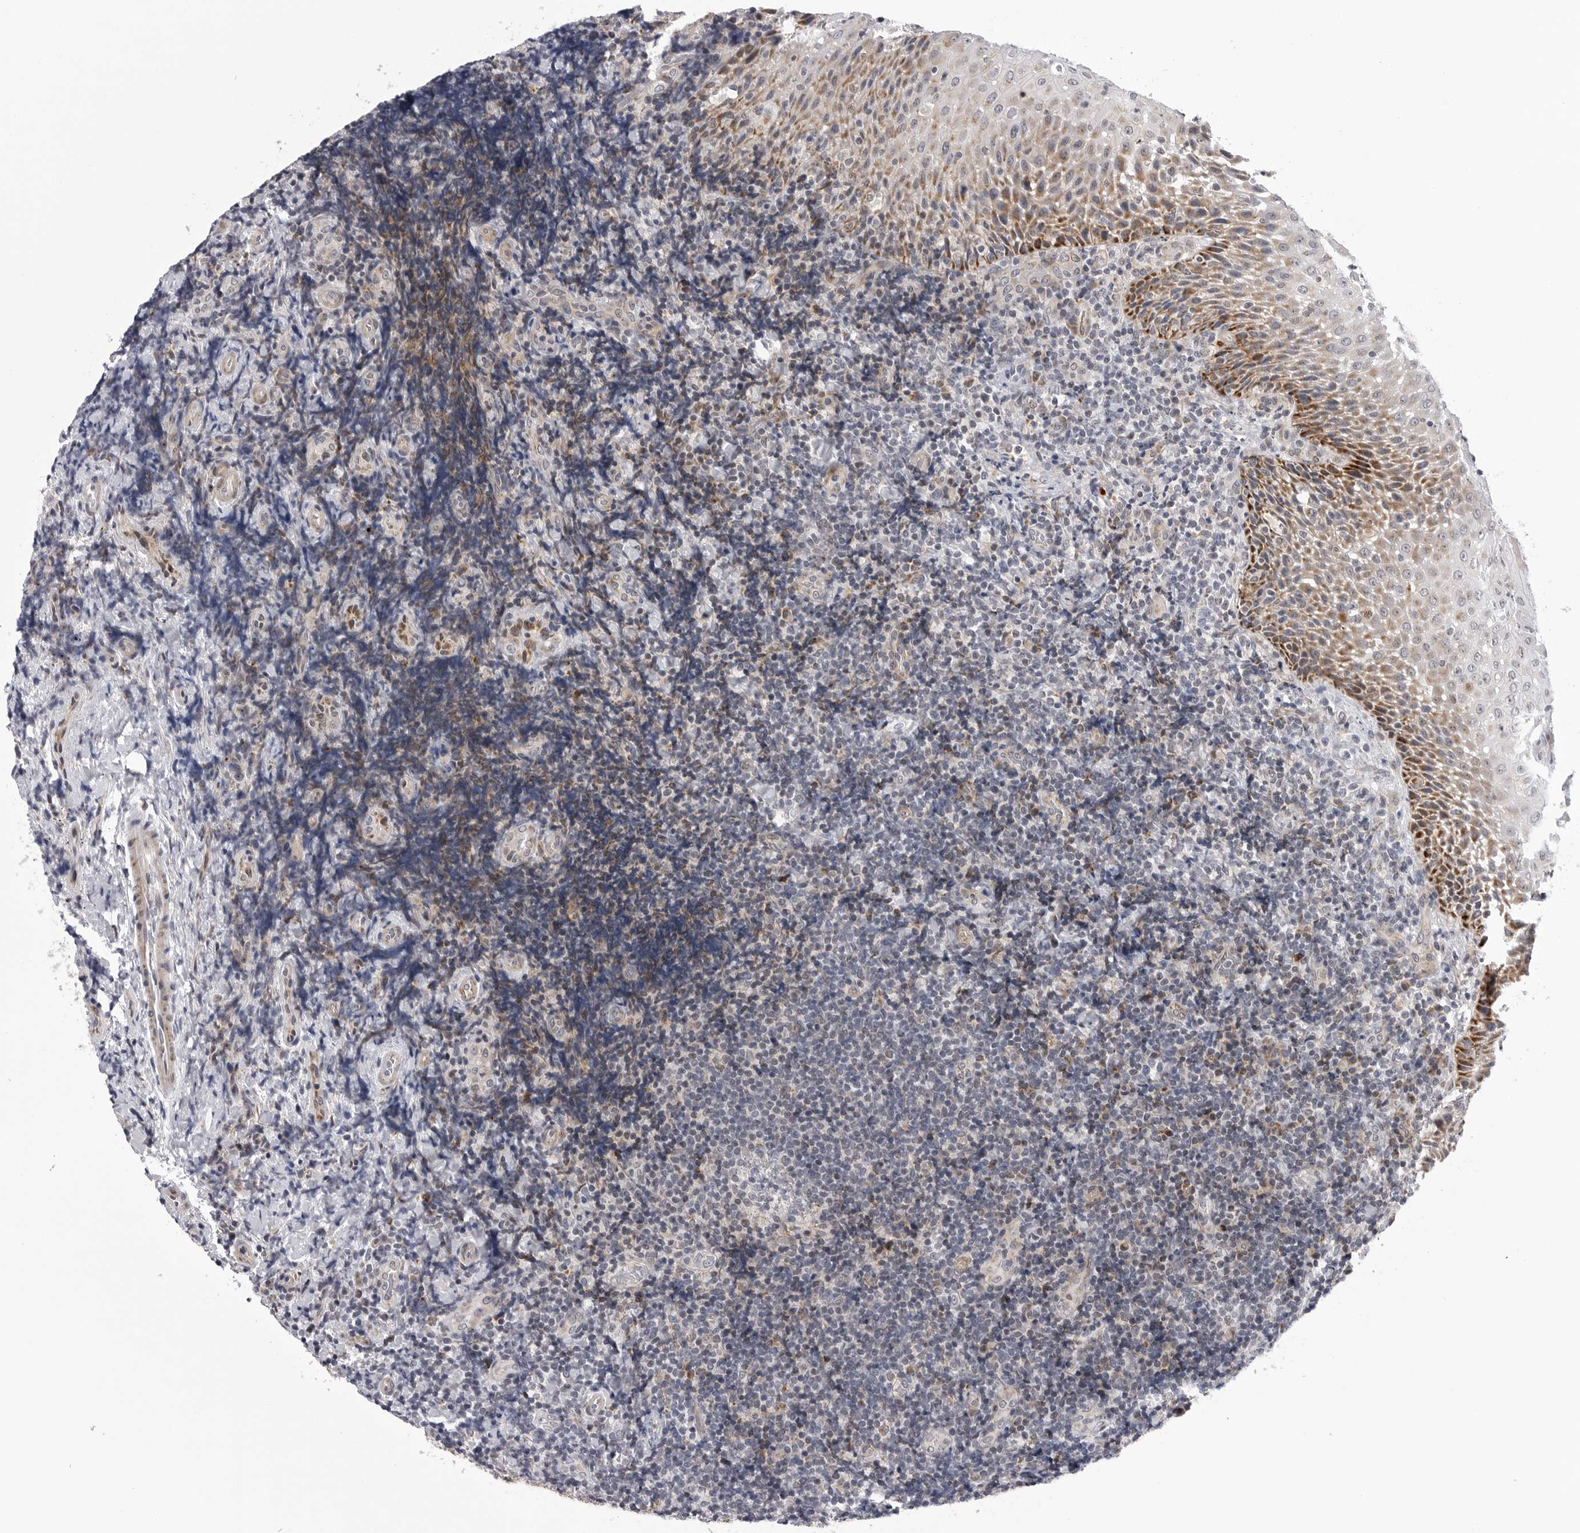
{"staining": {"intensity": "negative", "quantity": "none", "location": "none"}, "tissue": "lymphoma", "cell_type": "Tumor cells", "image_type": "cancer", "snomed": [{"axis": "morphology", "description": "Malignant lymphoma, non-Hodgkin's type, High grade"}, {"axis": "topography", "description": "Tonsil"}], "caption": "This is an IHC histopathology image of lymphoma. There is no expression in tumor cells.", "gene": "CDK20", "patient": {"sex": "female", "age": 36}}